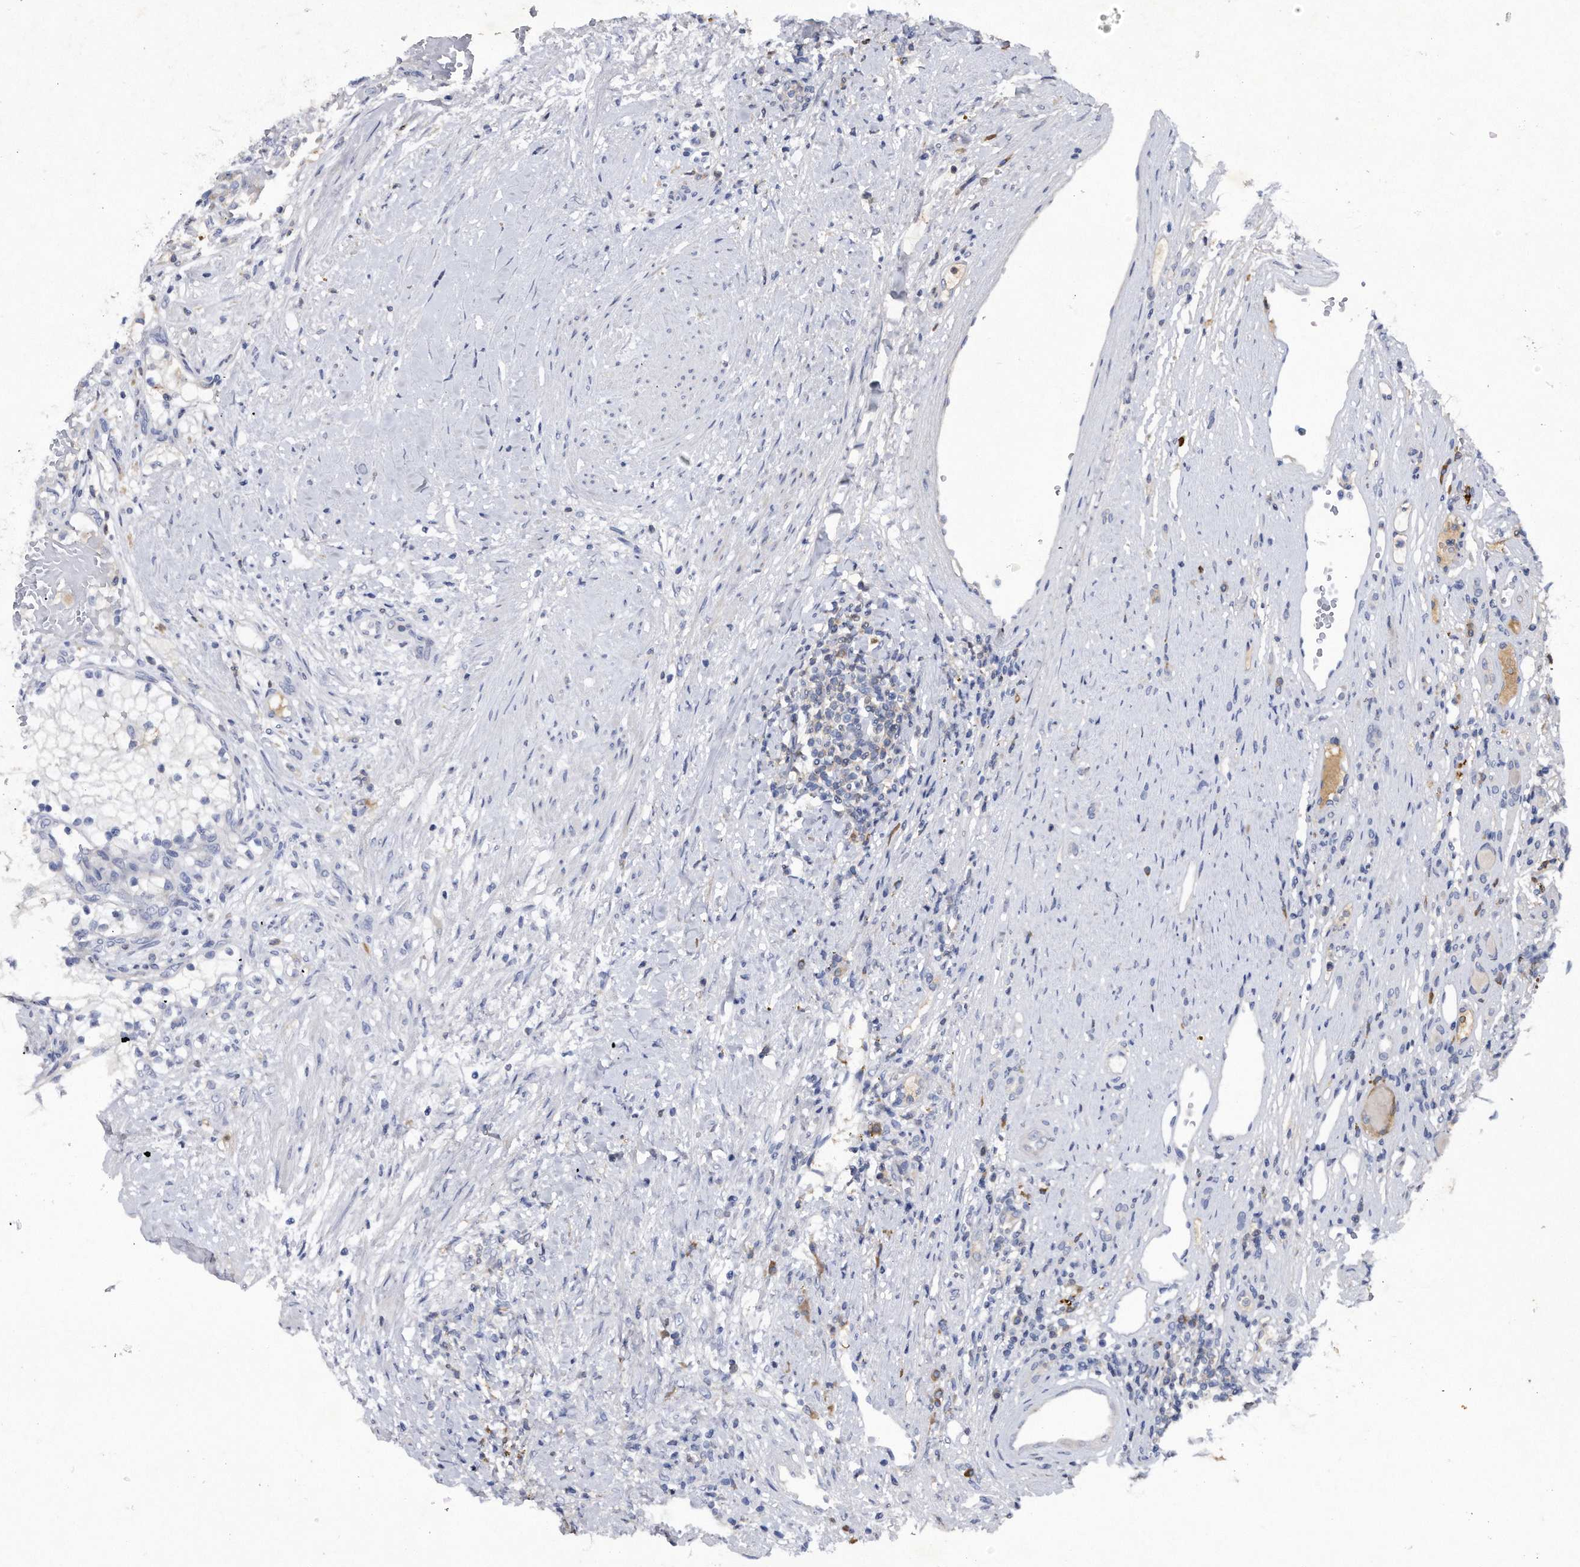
{"staining": {"intensity": "negative", "quantity": "none", "location": "none"}, "tissue": "renal cancer", "cell_type": "Tumor cells", "image_type": "cancer", "snomed": [{"axis": "morphology", "description": "Normal tissue, NOS"}, {"axis": "morphology", "description": "Adenocarcinoma, NOS"}, {"axis": "topography", "description": "Kidney"}], "caption": "The IHC photomicrograph has no significant expression in tumor cells of renal adenocarcinoma tissue. The staining is performed using DAB (3,3'-diaminobenzidine) brown chromogen with nuclei counter-stained in using hematoxylin.", "gene": "ASNS", "patient": {"sex": "male", "age": 68}}